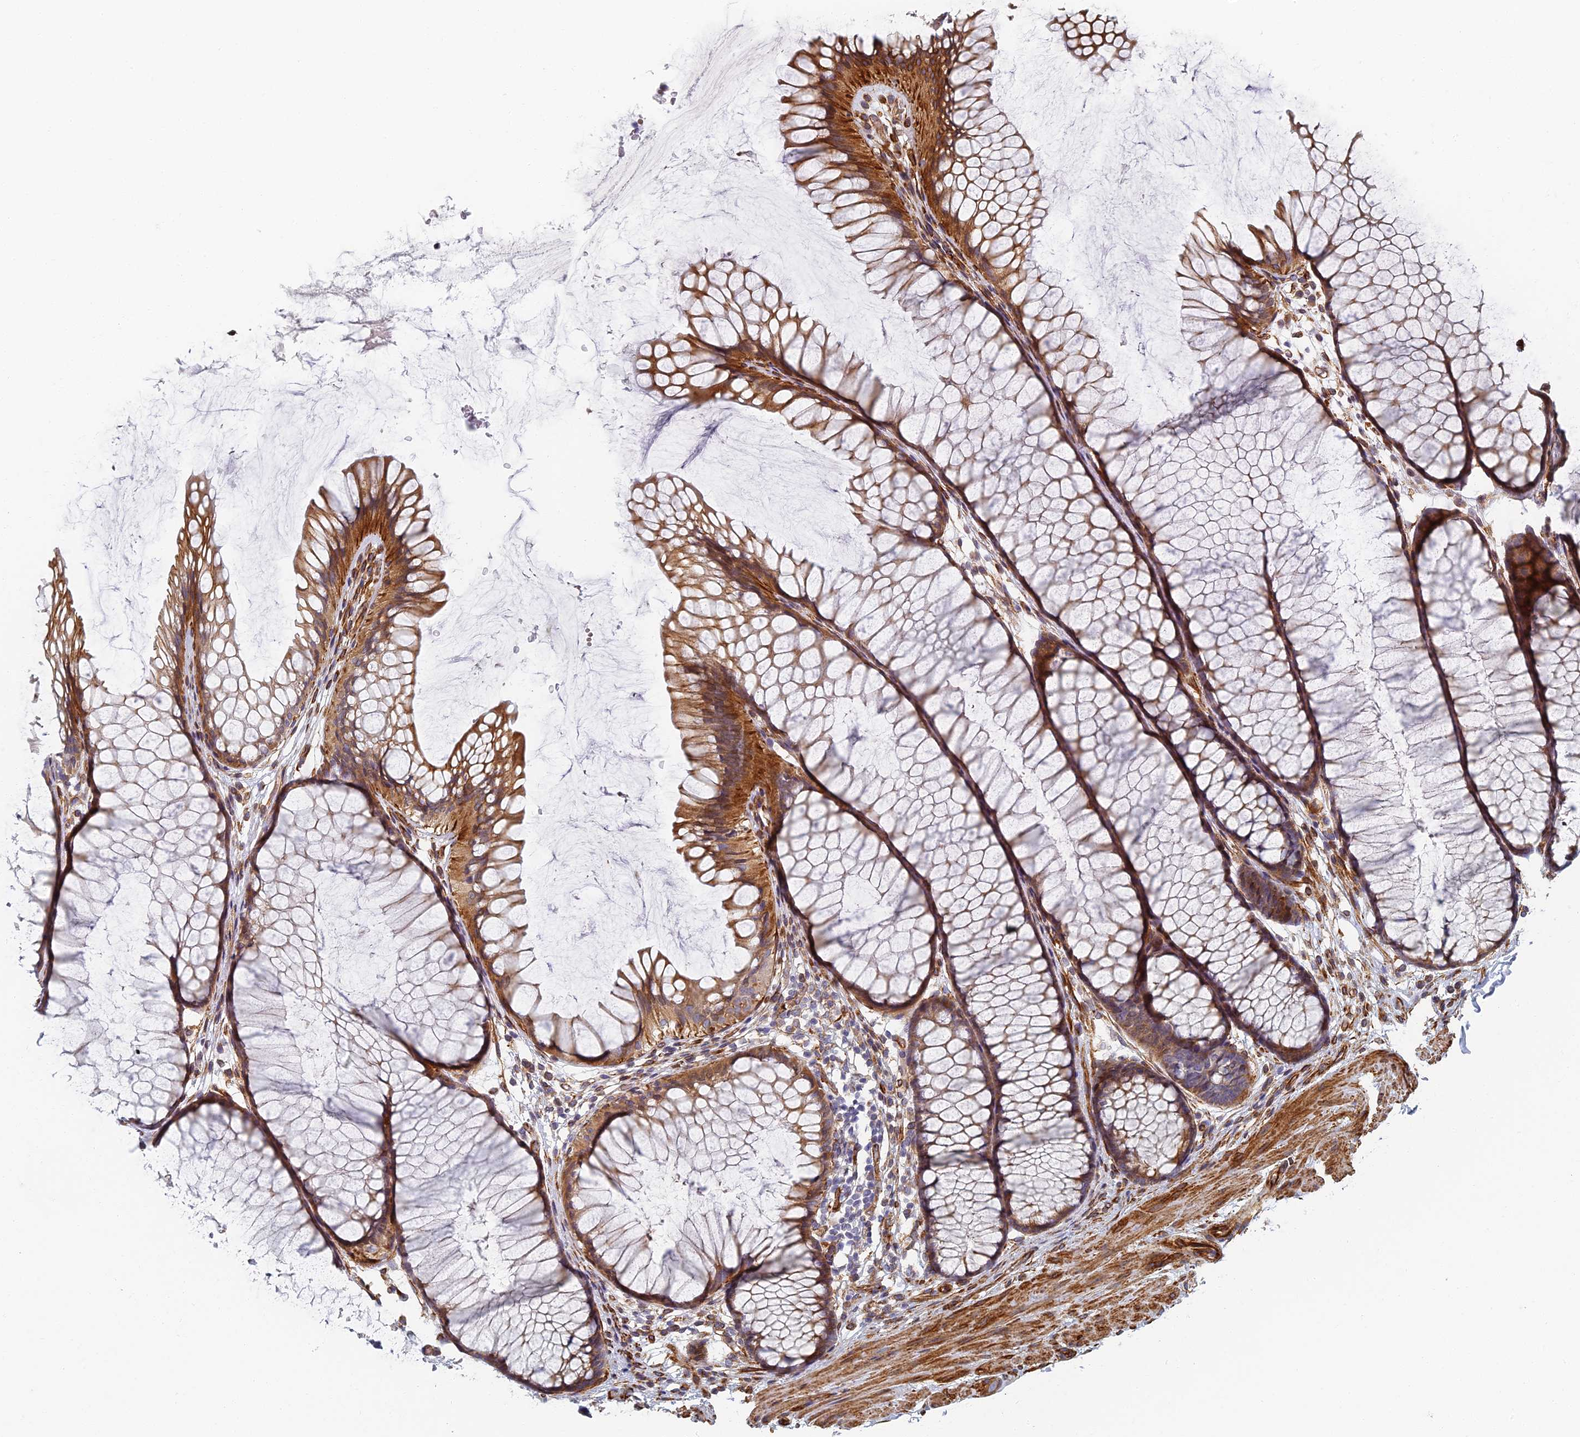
{"staining": {"intensity": "moderate", "quantity": ">75%", "location": "cytoplasmic/membranous"}, "tissue": "colon", "cell_type": "Endothelial cells", "image_type": "normal", "snomed": [{"axis": "morphology", "description": "Normal tissue, NOS"}, {"axis": "topography", "description": "Colon"}], "caption": "The image exhibits staining of benign colon, revealing moderate cytoplasmic/membranous protein positivity (brown color) within endothelial cells.", "gene": "ABCB10", "patient": {"sex": "female", "age": 82}}